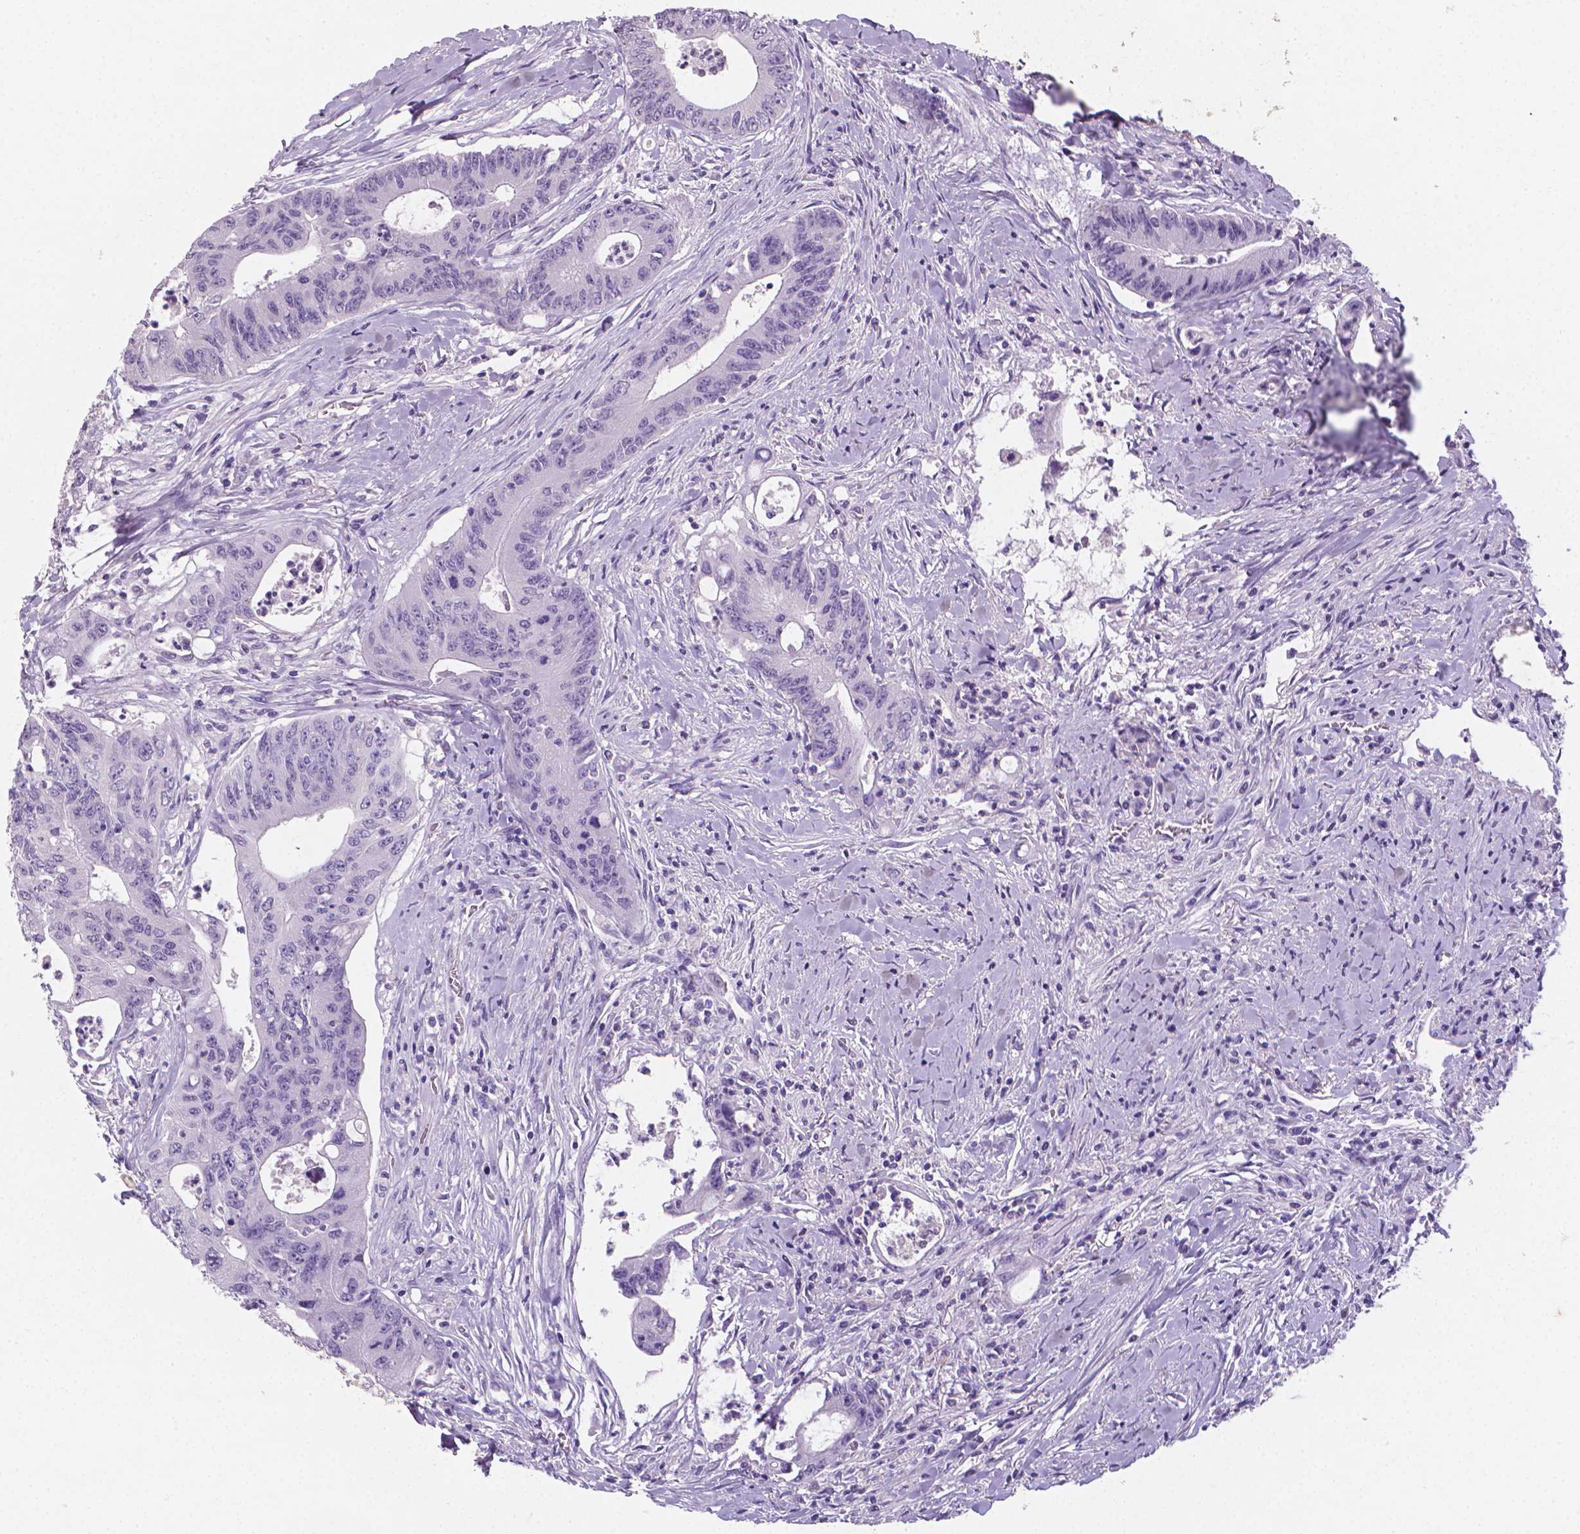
{"staining": {"intensity": "negative", "quantity": "none", "location": "none"}, "tissue": "colorectal cancer", "cell_type": "Tumor cells", "image_type": "cancer", "snomed": [{"axis": "morphology", "description": "Adenocarcinoma, NOS"}, {"axis": "topography", "description": "Rectum"}], "caption": "IHC image of colorectal adenocarcinoma stained for a protein (brown), which demonstrates no staining in tumor cells.", "gene": "XPNPEP2", "patient": {"sex": "male", "age": 59}}